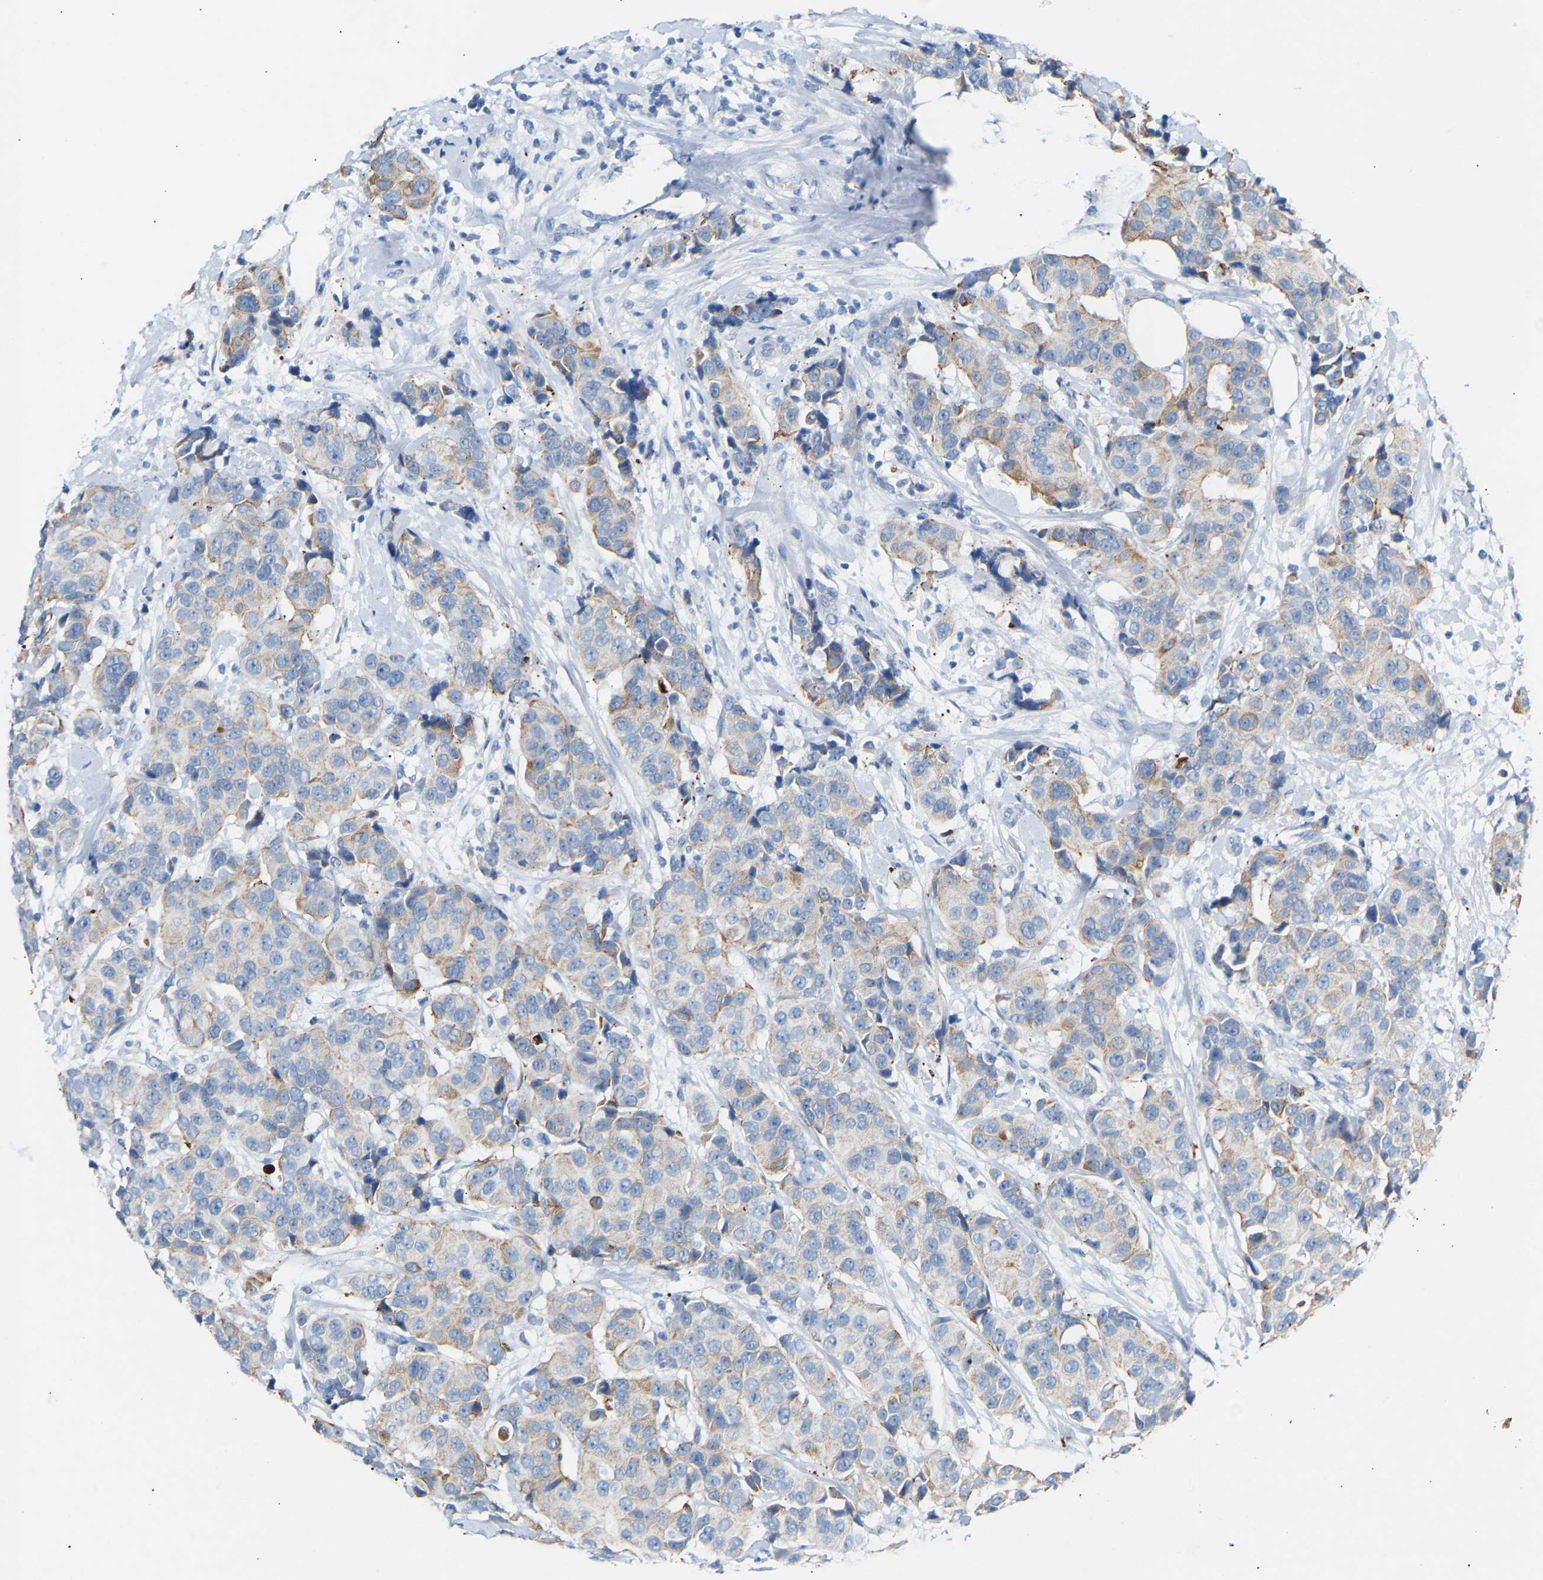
{"staining": {"intensity": "moderate", "quantity": "25%-75%", "location": "cytoplasmic/membranous"}, "tissue": "breast cancer", "cell_type": "Tumor cells", "image_type": "cancer", "snomed": [{"axis": "morphology", "description": "Normal tissue, NOS"}, {"axis": "morphology", "description": "Duct carcinoma"}, {"axis": "topography", "description": "Breast"}], "caption": "IHC photomicrograph of neoplastic tissue: human breast cancer (infiltrating ductal carcinoma) stained using immunohistochemistry demonstrates medium levels of moderate protein expression localized specifically in the cytoplasmic/membranous of tumor cells, appearing as a cytoplasmic/membranous brown color.", "gene": "PEX1", "patient": {"sex": "female", "age": 39}}